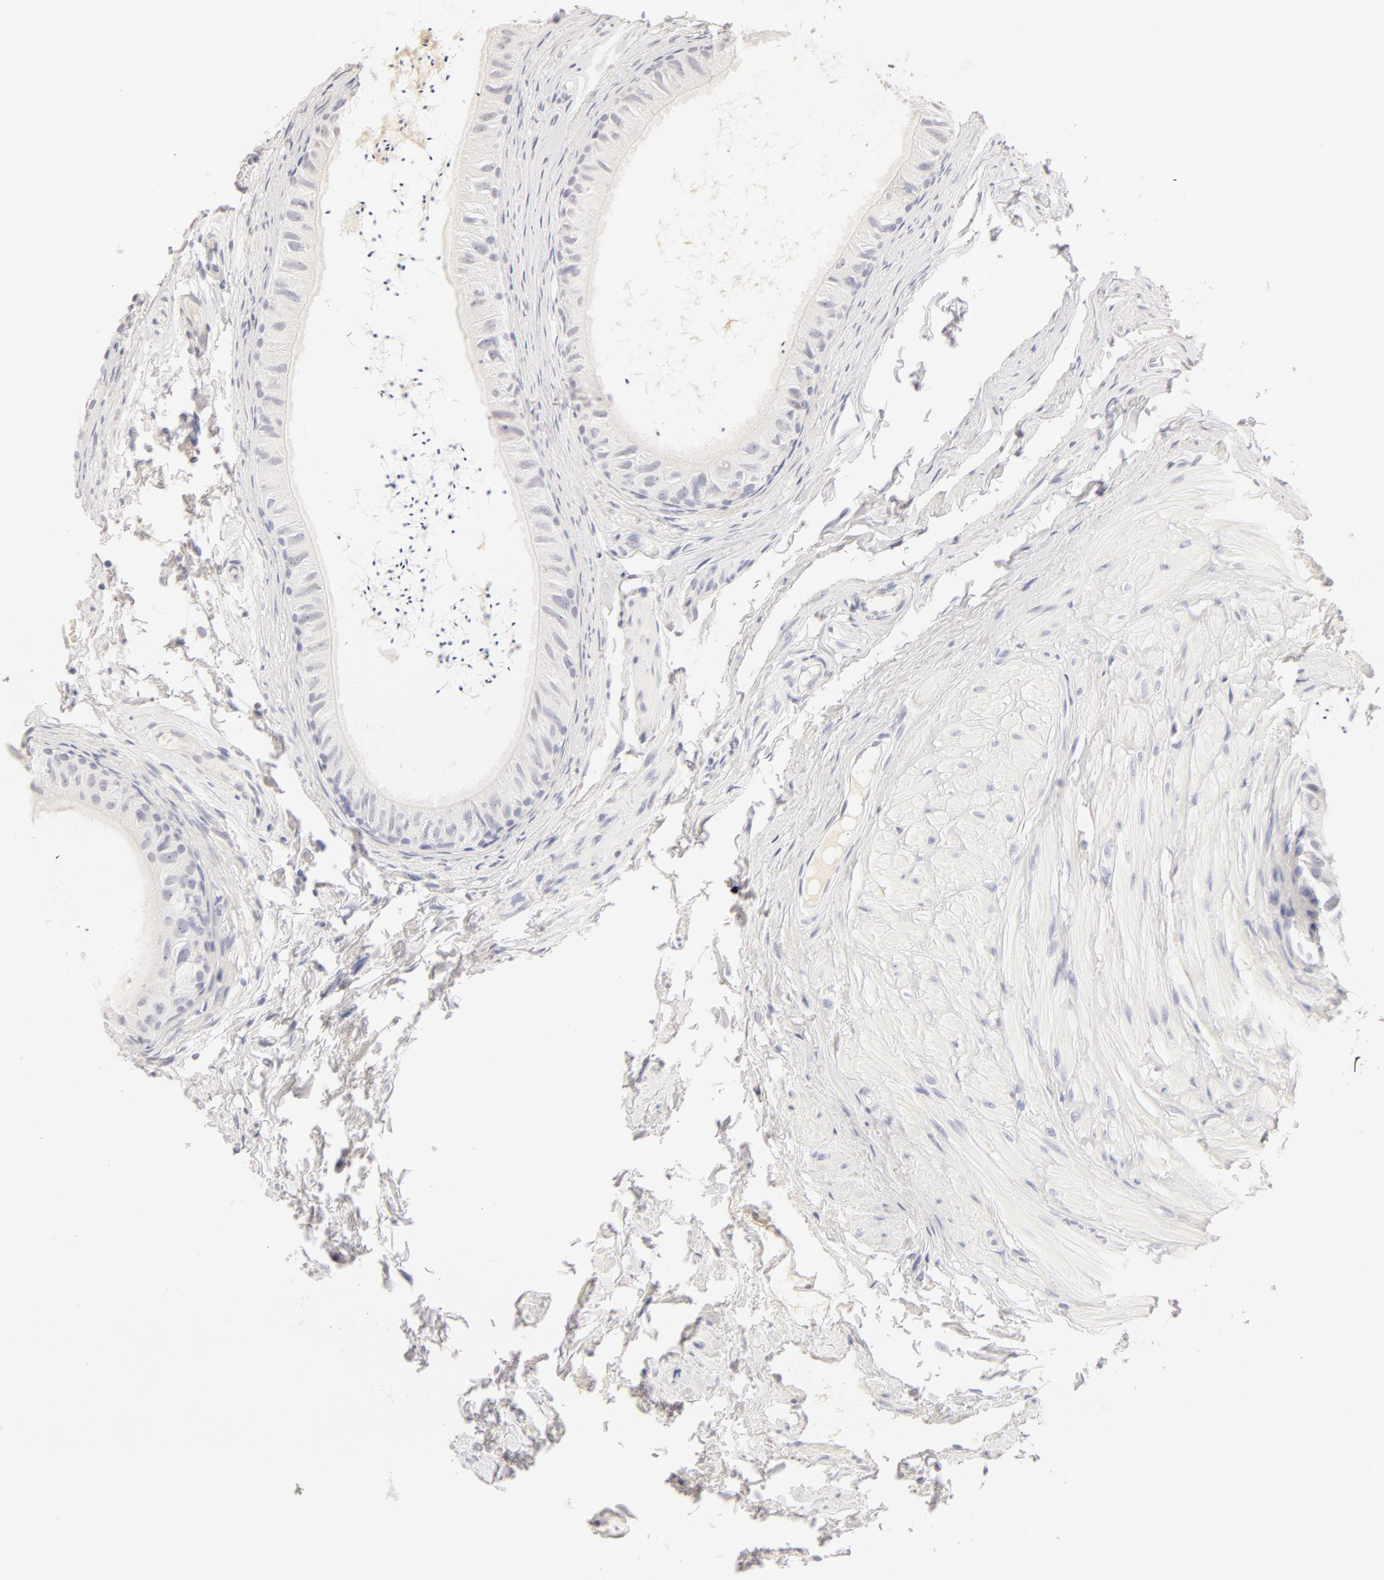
{"staining": {"intensity": "negative", "quantity": "none", "location": "none"}, "tissue": "epididymis", "cell_type": "Glandular cells", "image_type": "normal", "snomed": [{"axis": "morphology", "description": "Normal tissue, NOS"}, {"axis": "topography", "description": "Epididymis"}], "caption": "Epididymis stained for a protein using IHC shows no expression glandular cells.", "gene": "LGALS7B", "patient": {"sex": "male", "age": 77}}